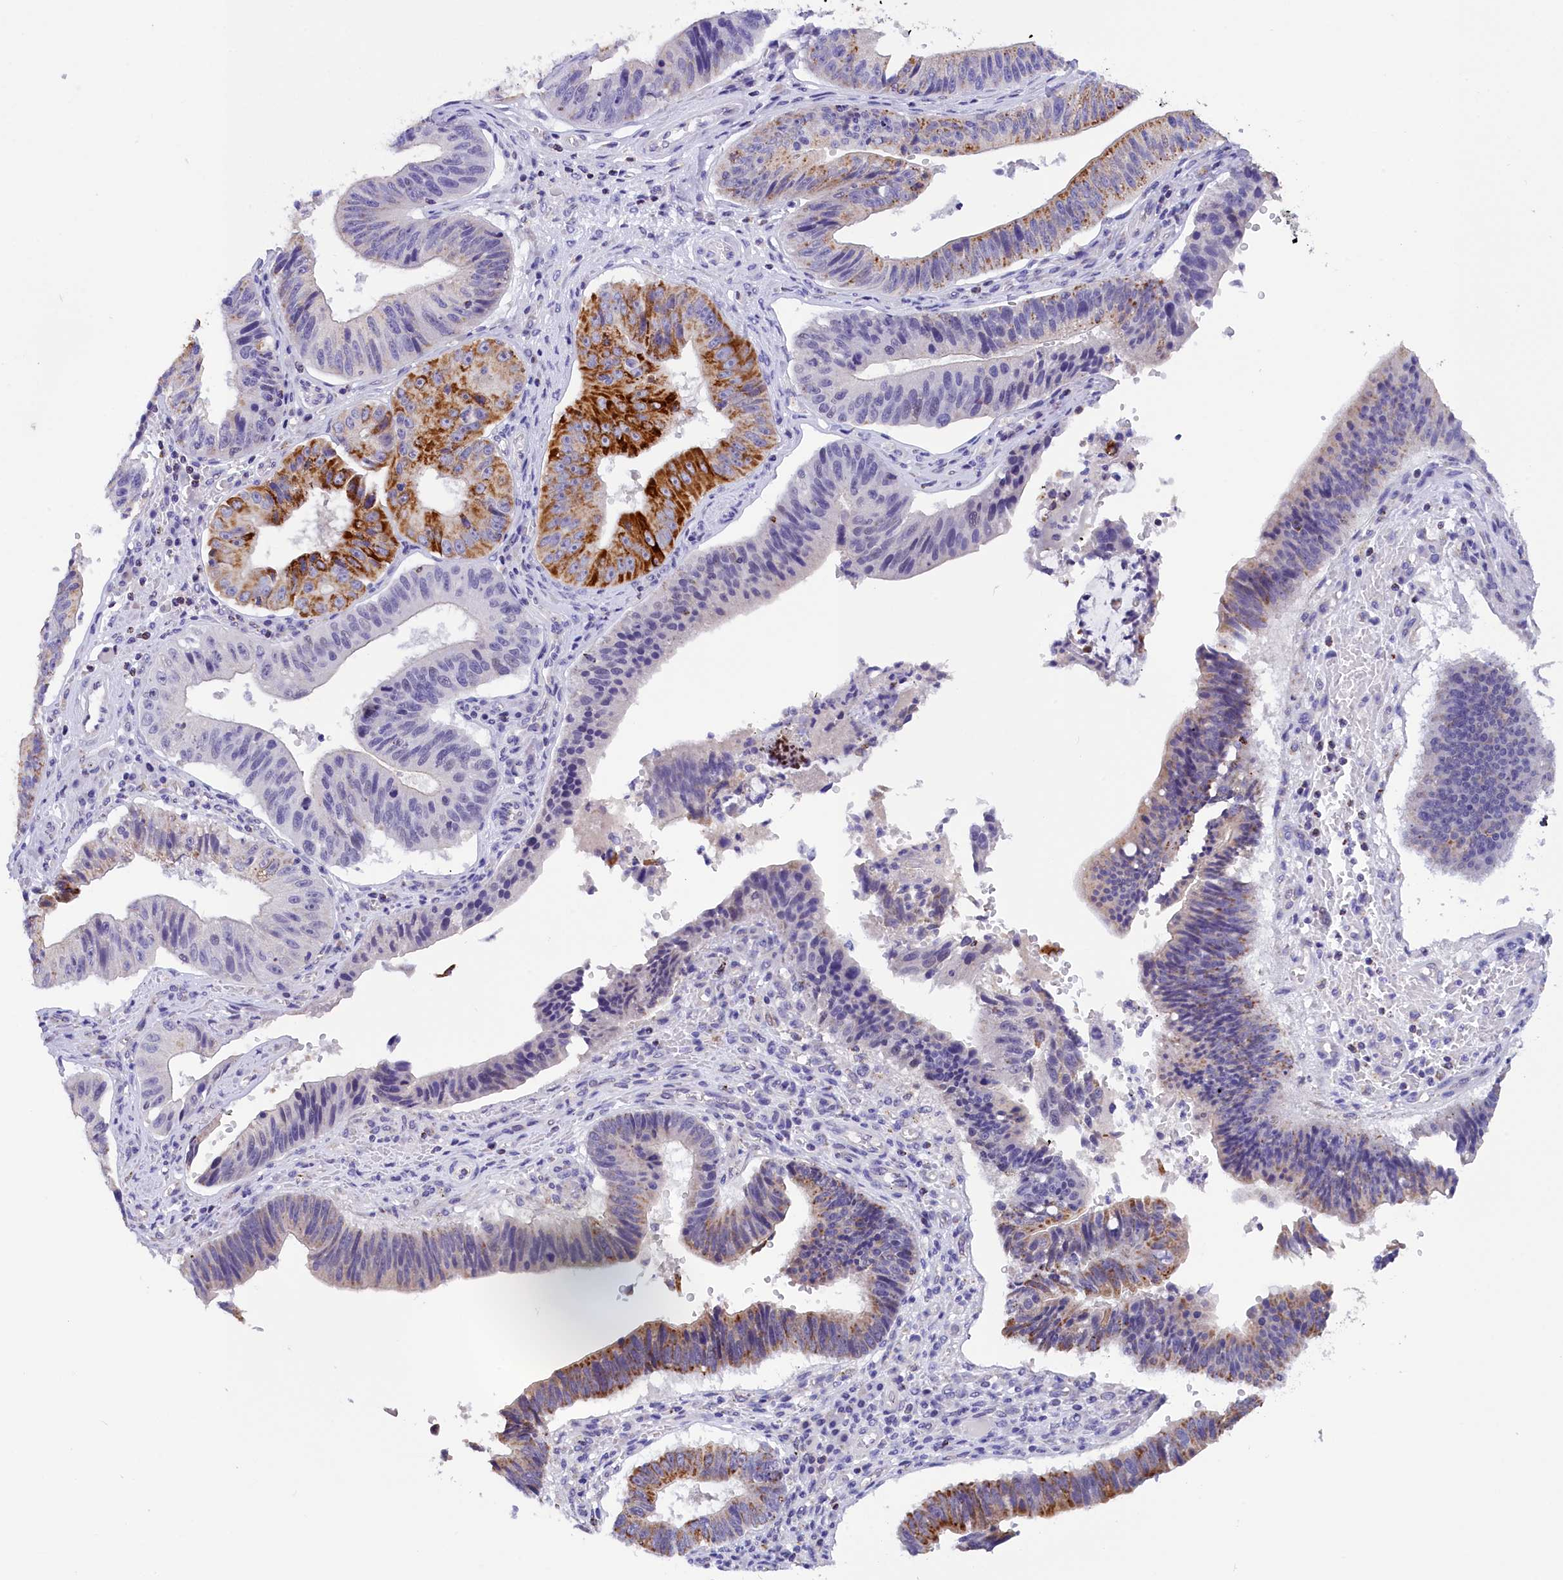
{"staining": {"intensity": "moderate", "quantity": "25%-75%", "location": "cytoplasmic/membranous"}, "tissue": "stomach cancer", "cell_type": "Tumor cells", "image_type": "cancer", "snomed": [{"axis": "morphology", "description": "Adenocarcinoma, NOS"}, {"axis": "topography", "description": "Stomach"}], "caption": "This is an image of IHC staining of adenocarcinoma (stomach), which shows moderate expression in the cytoplasmic/membranous of tumor cells.", "gene": "ABAT", "patient": {"sex": "male", "age": 59}}